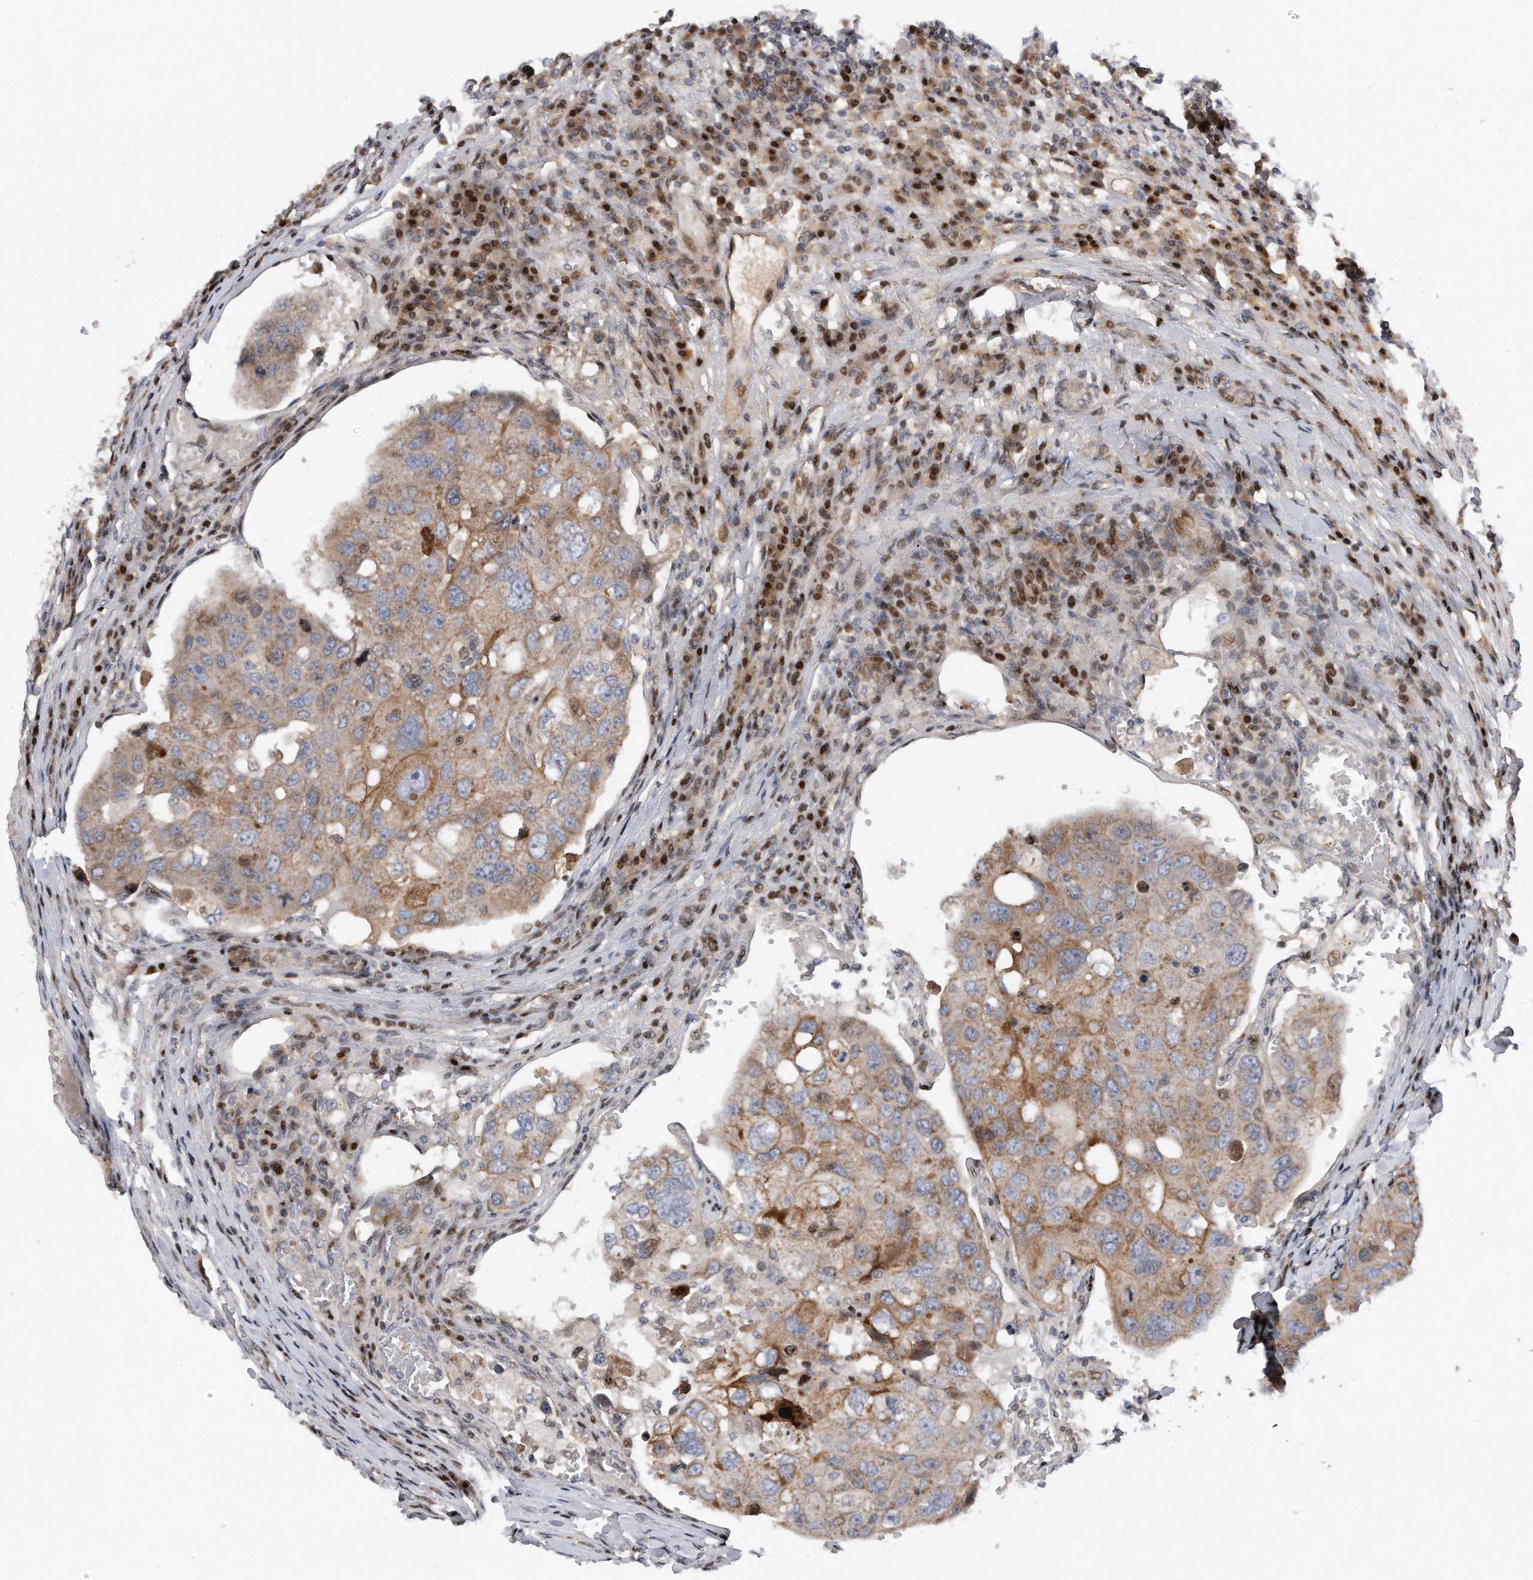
{"staining": {"intensity": "moderate", "quantity": "25%-75%", "location": "cytoplasmic/membranous"}, "tissue": "urothelial cancer", "cell_type": "Tumor cells", "image_type": "cancer", "snomed": [{"axis": "morphology", "description": "Urothelial carcinoma, High grade"}, {"axis": "topography", "description": "Lymph node"}, {"axis": "topography", "description": "Urinary bladder"}], "caption": "Urothelial carcinoma (high-grade) stained for a protein displays moderate cytoplasmic/membranous positivity in tumor cells.", "gene": "CDH12", "patient": {"sex": "male", "age": 51}}